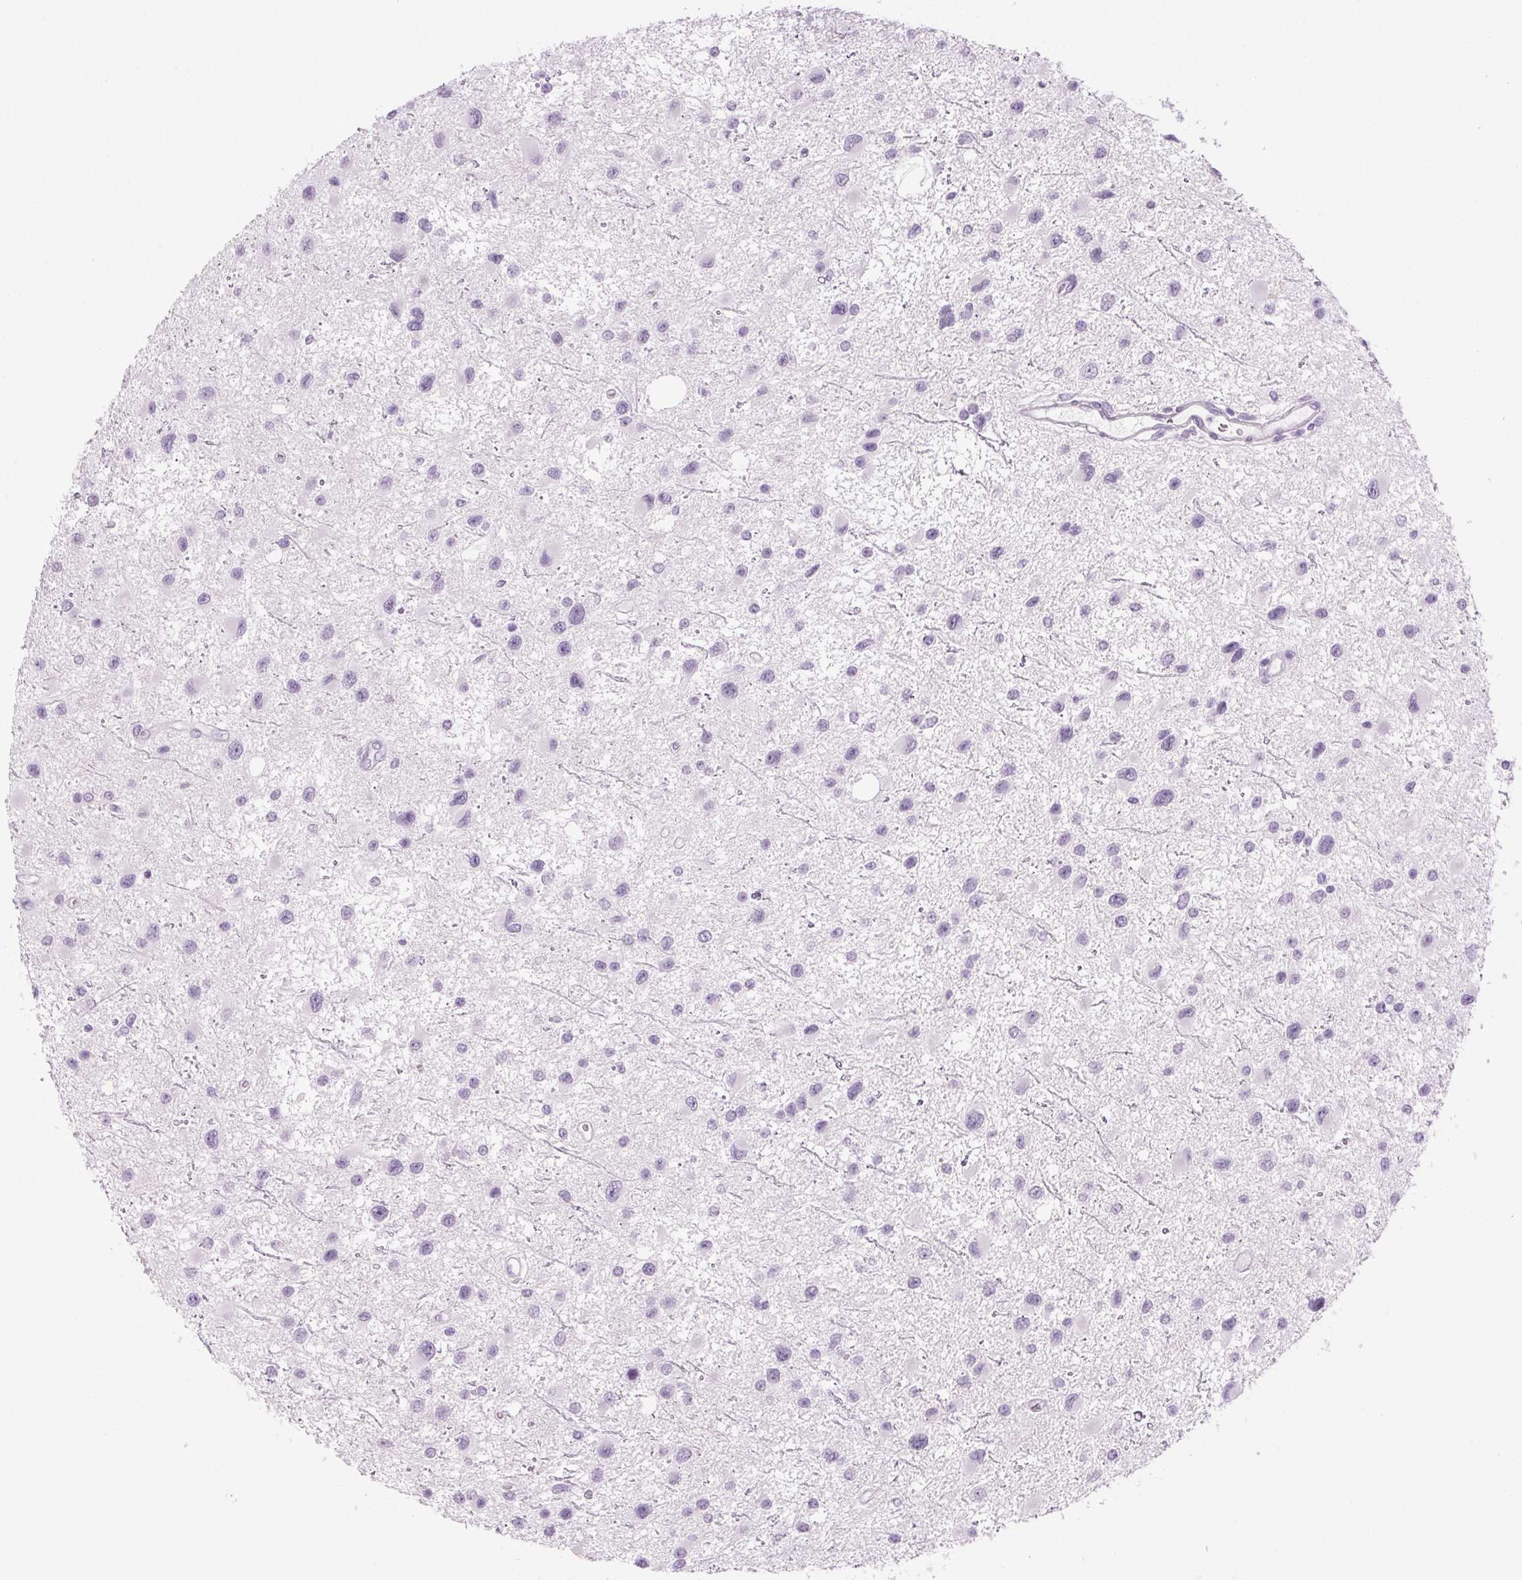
{"staining": {"intensity": "negative", "quantity": "none", "location": "none"}, "tissue": "glioma", "cell_type": "Tumor cells", "image_type": "cancer", "snomed": [{"axis": "morphology", "description": "Glioma, malignant, Low grade"}, {"axis": "topography", "description": "Brain"}], "caption": "Immunohistochemistry (IHC) of human glioma demonstrates no staining in tumor cells. (Stains: DAB IHC with hematoxylin counter stain, Microscopy: brightfield microscopy at high magnification).", "gene": "LRP2", "patient": {"sex": "female", "age": 32}}